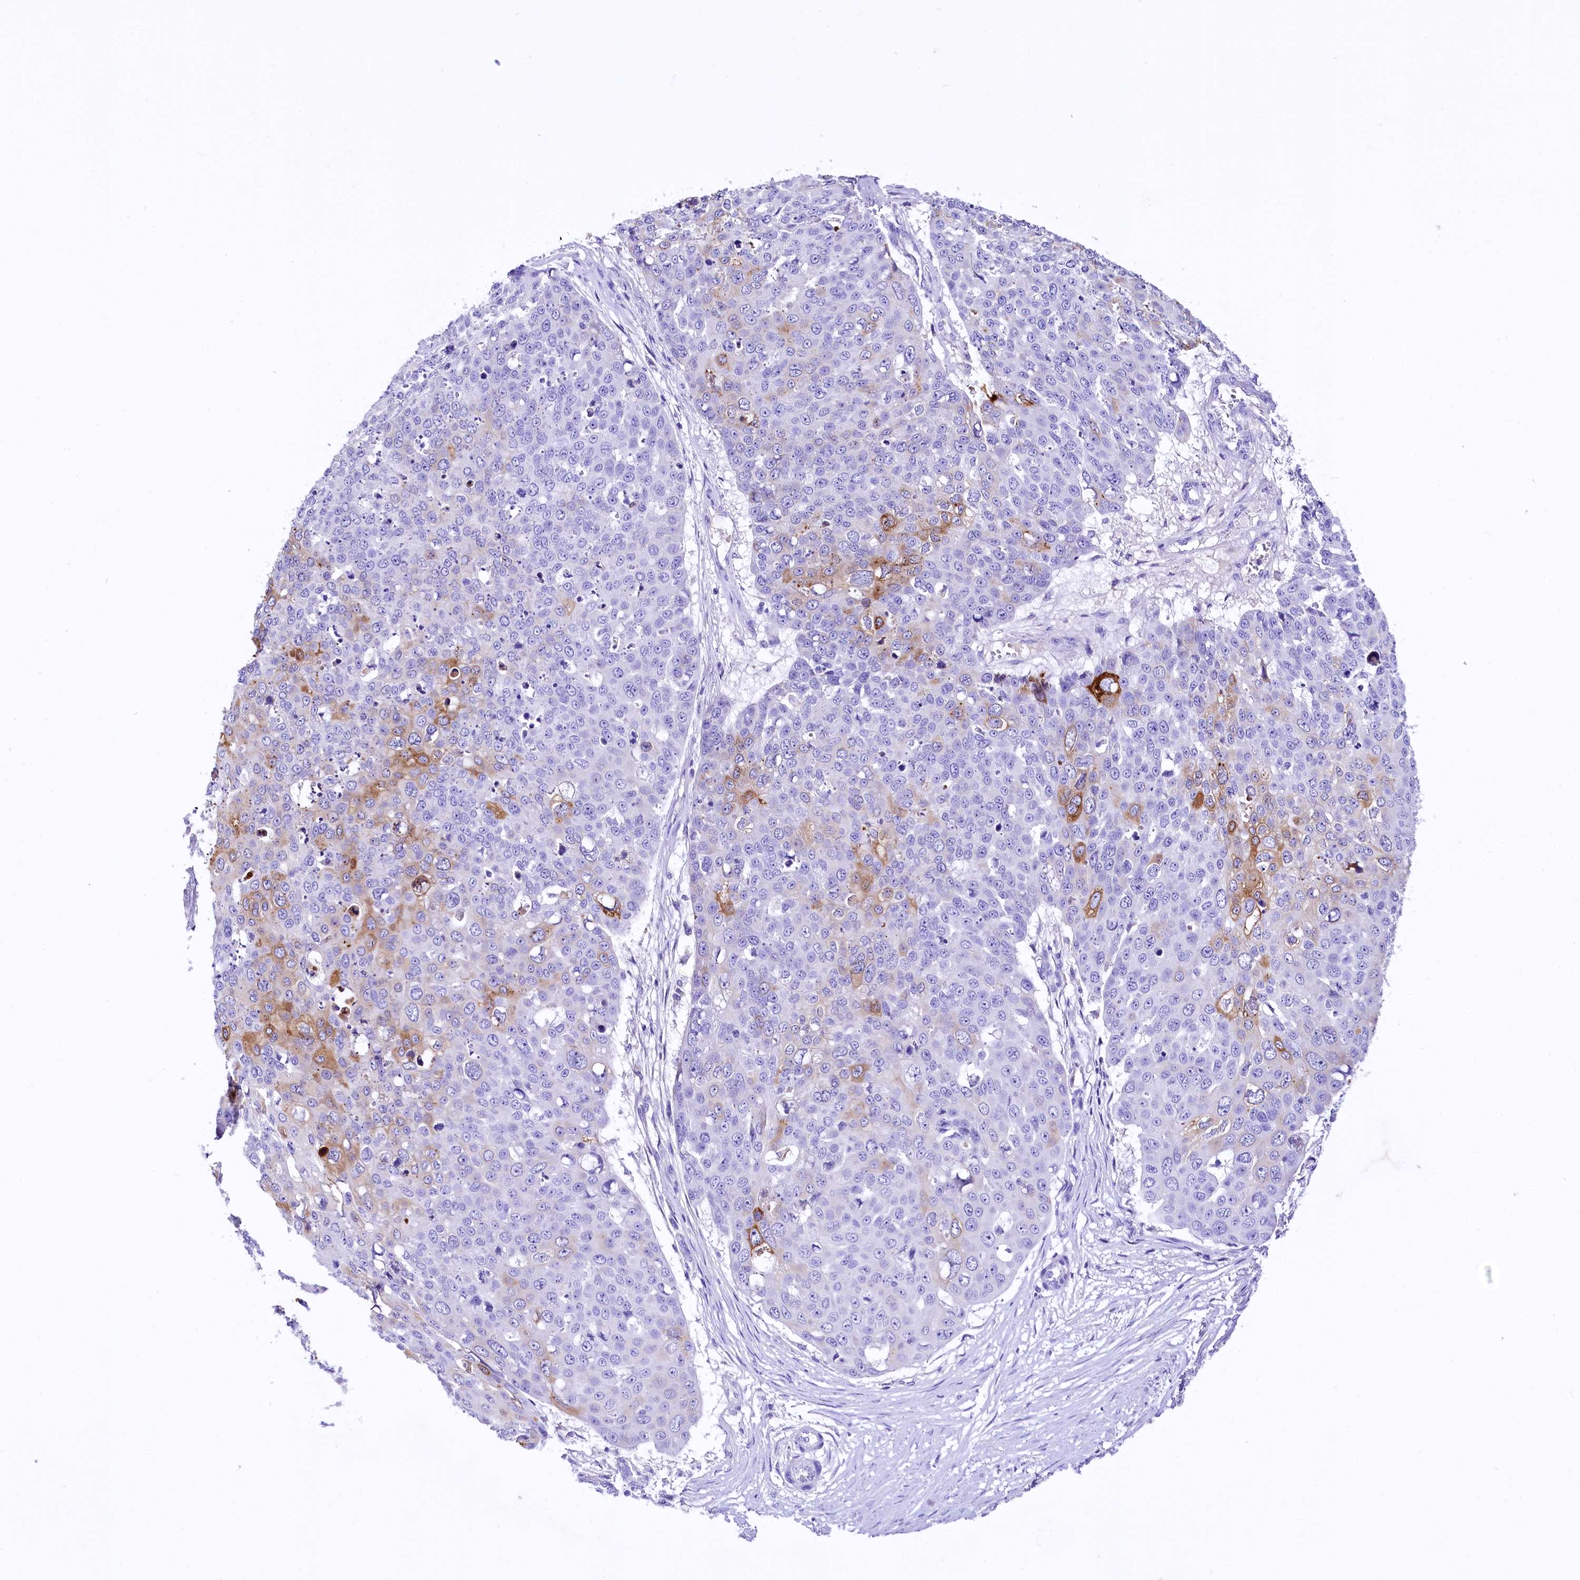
{"staining": {"intensity": "moderate", "quantity": "<25%", "location": "cytoplasmic/membranous"}, "tissue": "skin cancer", "cell_type": "Tumor cells", "image_type": "cancer", "snomed": [{"axis": "morphology", "description": "Squamous cell carcinoma, NOS"}, {"axis": "topography", "description": "Skin"}], "caption": "The immunohistochemical stain highlights moderate cytoplasmic/membranous positivity in tumor cells of squamous cell carcinoma (skin) tissue.", "gene": "A2ML1", "patient": {"sex": "male", "age": 71}}